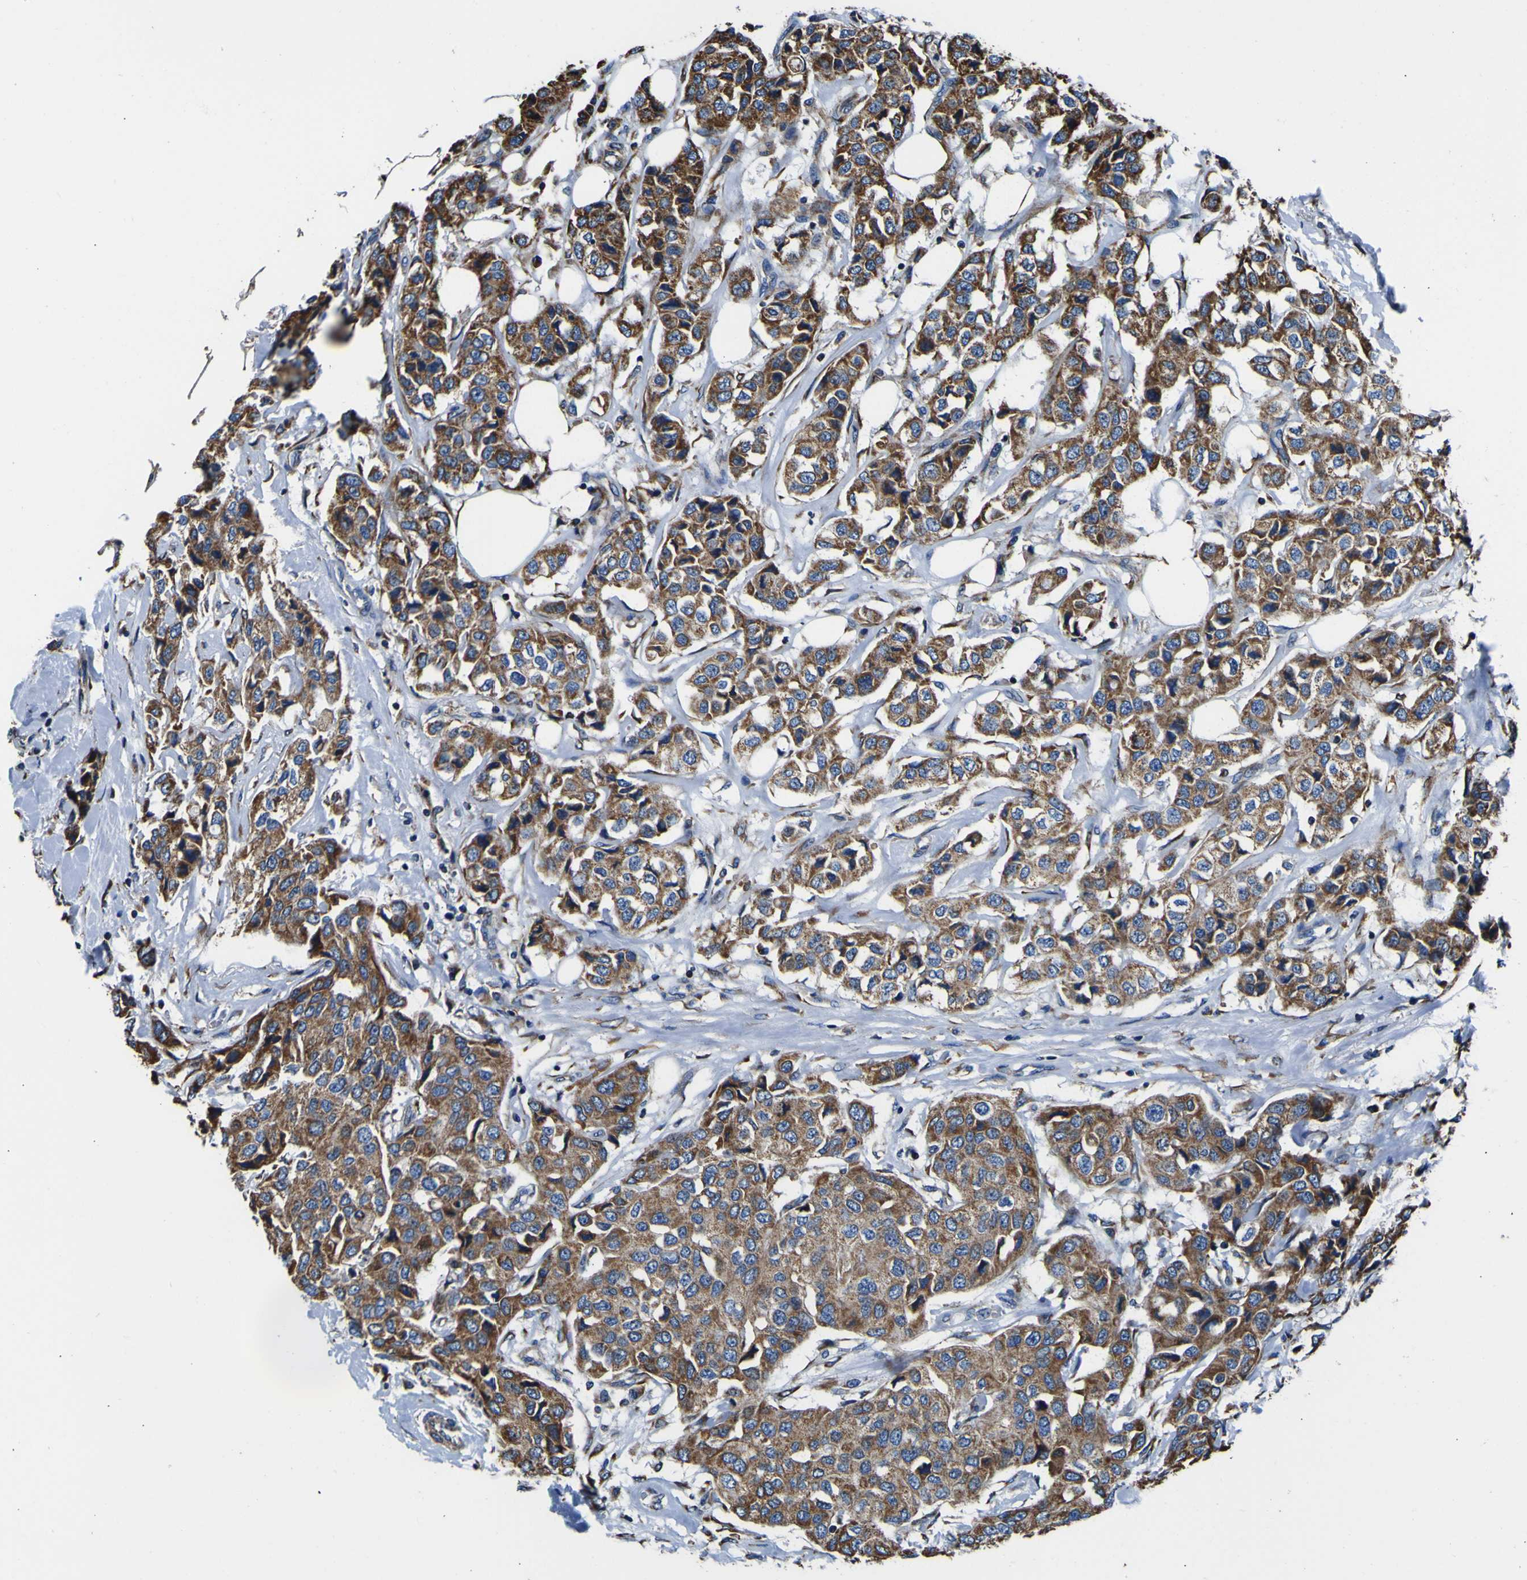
{"staining": {"intensity": "moderate", "quantity": ">75%", "location": "cytoplasmic/membranous"}, "tissue": "breast cancer", "cell_type": "Tumor cells", "image_type": "cancer", "snomed": [{"axis": "morphology", "description": "Duct carcinoma"}, {"axis": "topography", "description": "Breast"}], "caption": "IHC of breast cancer (invasive ductal carcinoma) shows medium levels of moderate cytoplasmic/membranous expression in about >75% of tumor cells. (brown staining indicates protein expression, while blue staining denotes nuclei).", "gene": "INPP5A", "patient": {"sex": "female", "age": 80}}